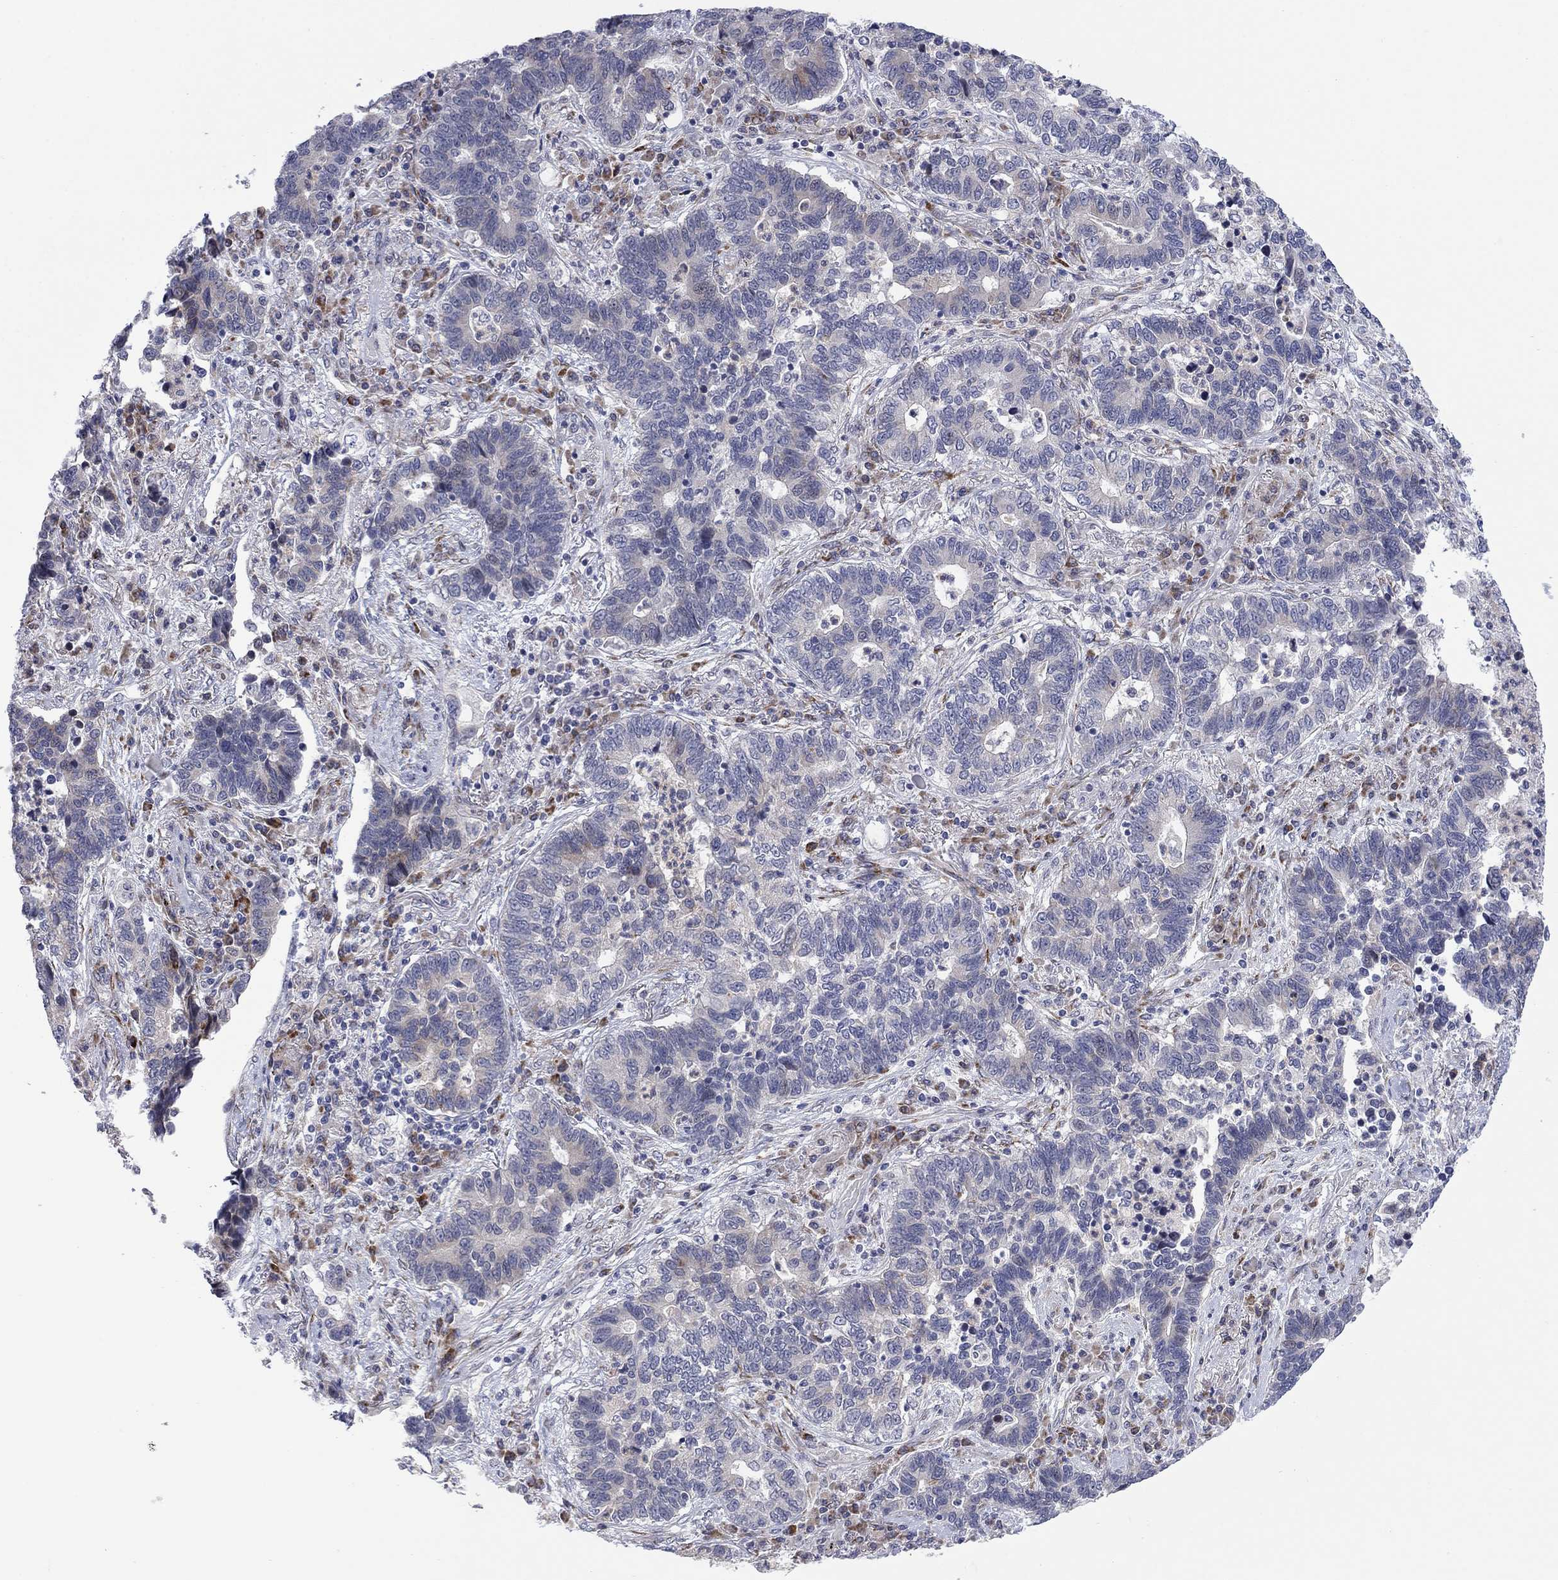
{"staining": {"intensity": "weak", "quantity": "<25%", "location": "cytoplasmic/membranous"}, "tissue": "lung cancer", "cell_type": "Tumor cells", "image_type": "cancer", "snomed": [{"axis": "morphology", "description": "Adenocarcinoma, NOS"}, {"axis": "topography", "description": "Lung"}], "caption": "Photomicrograph shows no significant protein positivity in tumor cells of lung adenocarcinoma.", "gene": "TTC21B", "patient": {"sex": "female", "age": 57}}